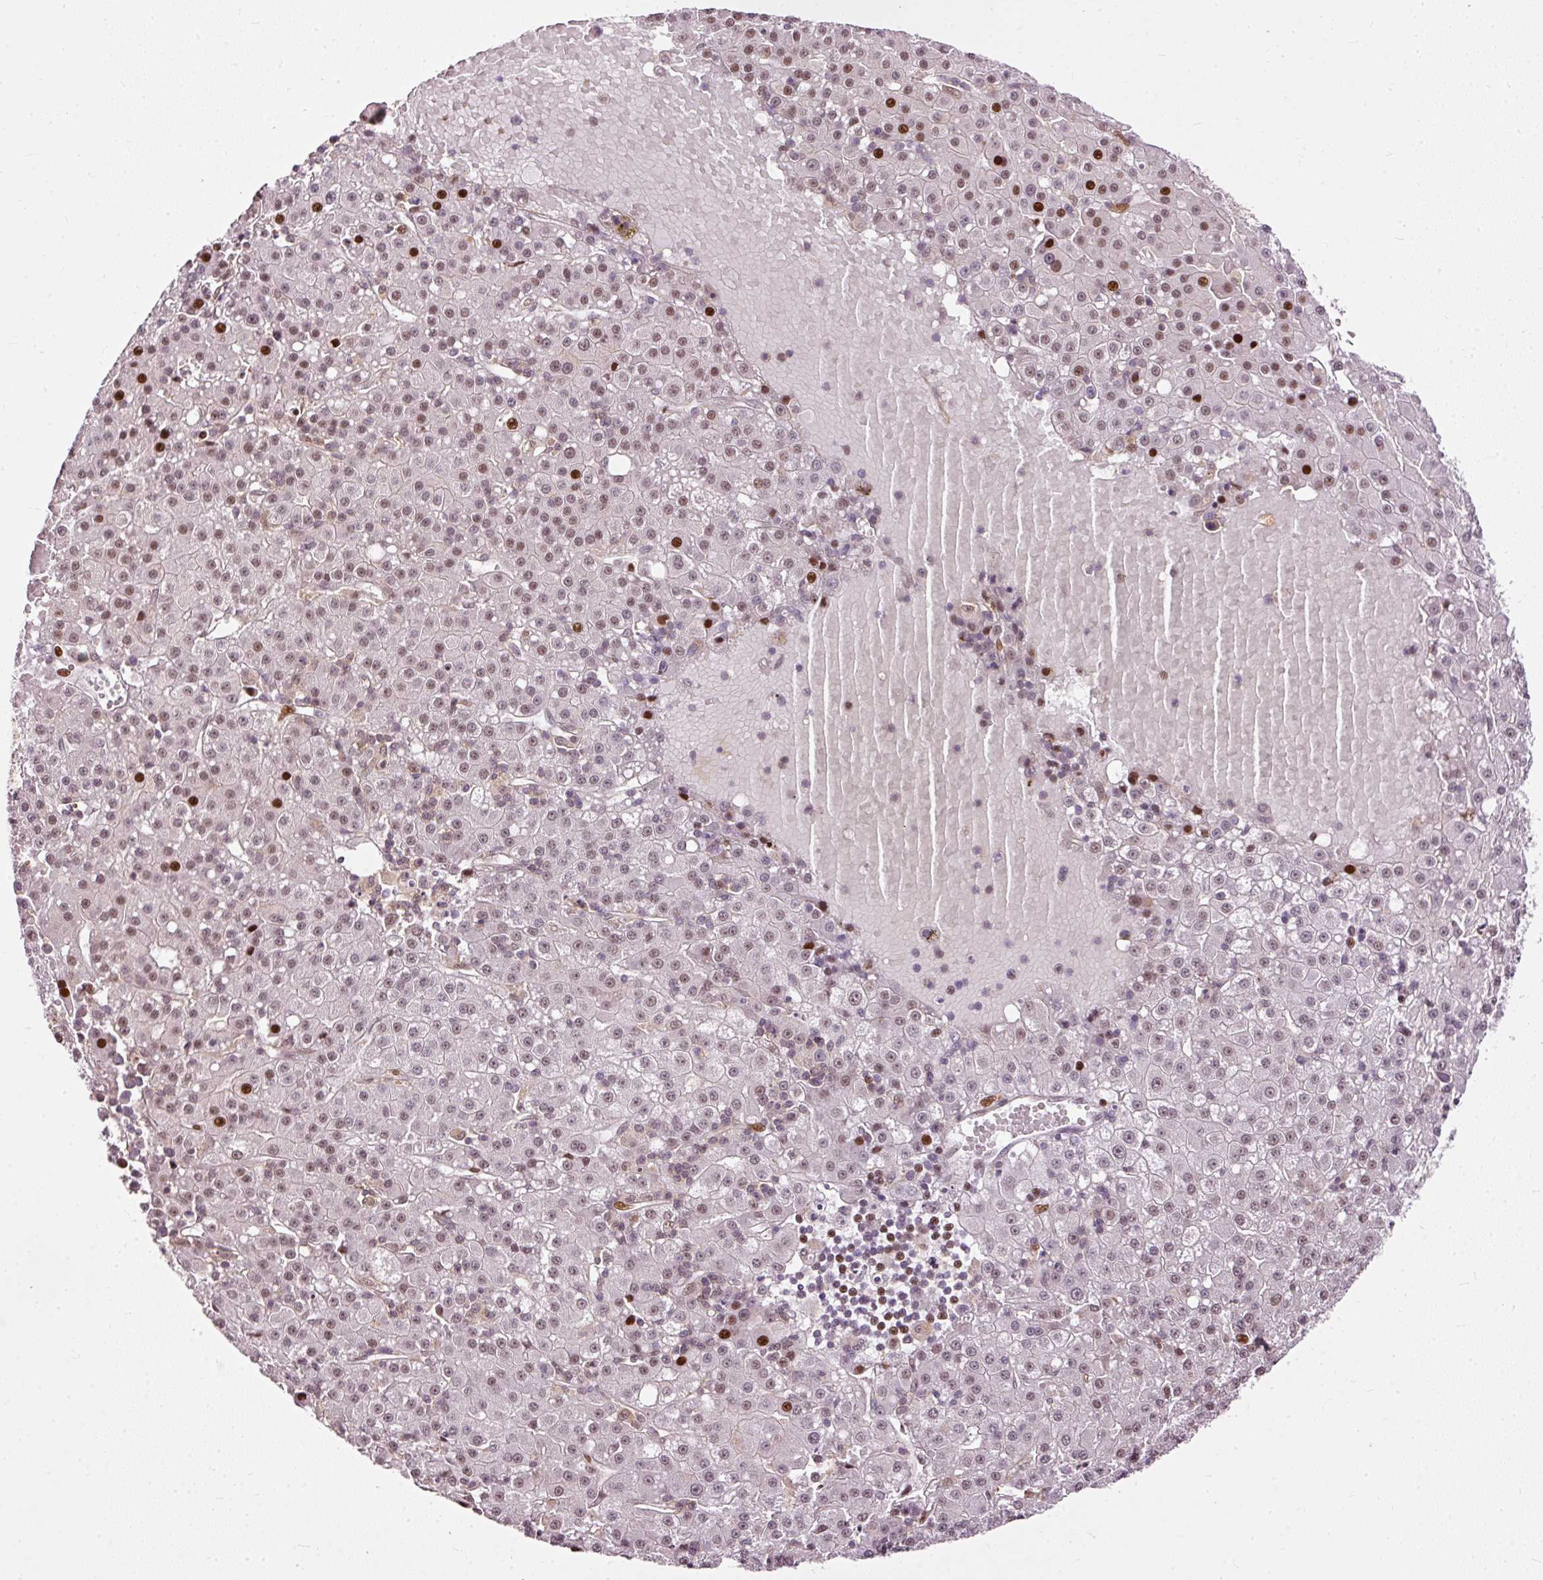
{"staining": {"intensity": "strong", "quantity": "<25%", "location": "nuclear"}, "tissue": "liver cancer", "cell_type": "Tumor cells", "image_type": "cancer", "snomed": [{"axis": "morphology", "description": "Carcinoma, Hepatocellular, NOS"}, {"axis": "topography", "description": "Liver"}], "caption": "Immunohistochemical staining of human liver cancer (hepatocellular carcinoma) exhibits medium levels of strong nuclear protein positivity in about <25% of tumor cells.", "gene": "ZNF778", "patient": {"sex": "male", "age": 76}}